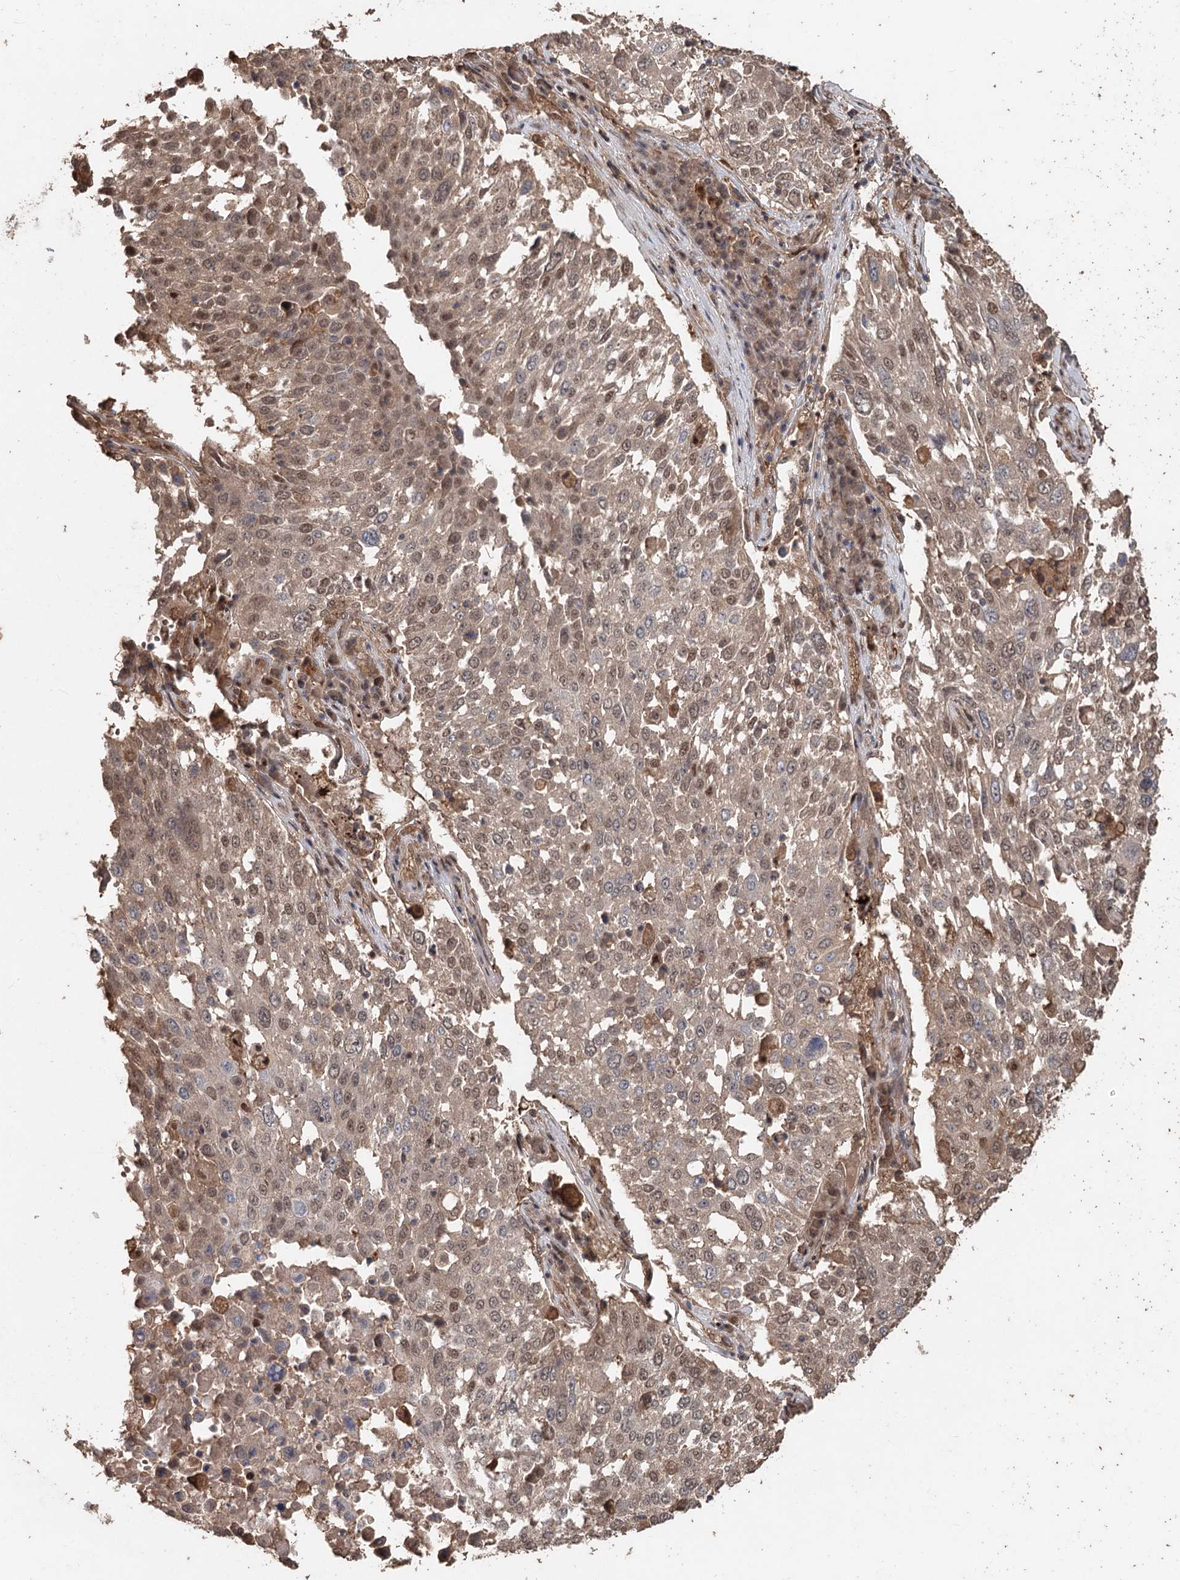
{"staining": {"intensity": "moderate", "quantity": "<25%", "location": "nuclear"}, "tissue": "lung cancer", "cell_type": "Tumor cells", "image_type": "cancer", "snomed": [{"axis": "morphology", "description": "Squamous cell carcinoma, NOS"}, {"axis": "topography", "description": "Lung"}], "caption": "Tumor cells demonstrate low levels of moderate nuclear expression in about <25% of cells in squamous cell carcinoma (lung). (DAB = brown stain, brightfield microscopy at high magnification).", "gene": "FBXO7", "patient": {"sex": "male", "age": 65}}